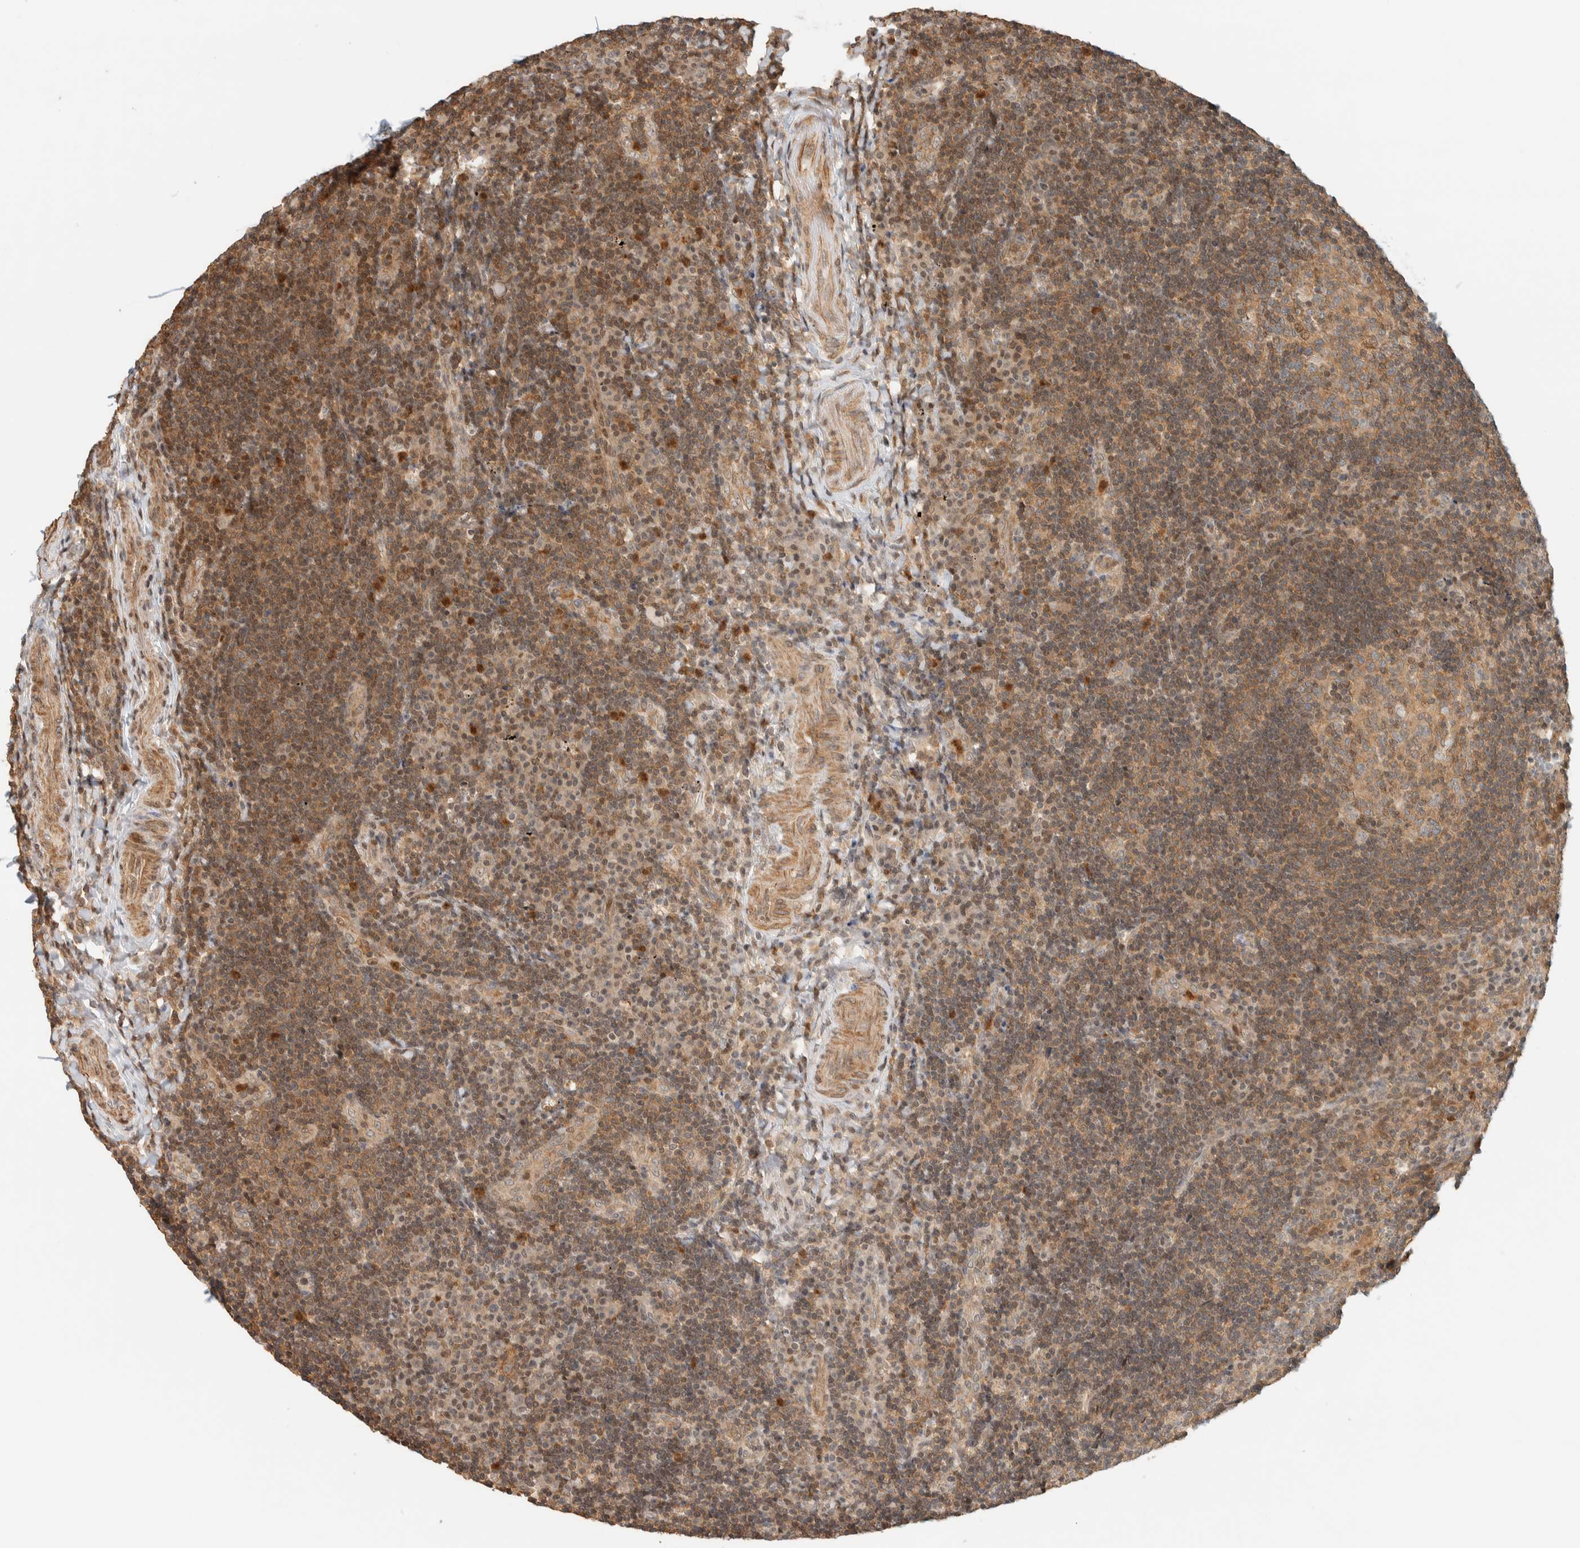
{"staining": {"intensity": "moderate", "quantity": ">75%", "location": "cytoplasmic/membranous"}, "tissue": "lymphoma", "cell_type": "Tumor cells", "image_type": "cancer", "snomed": [{"axis": "morphology", "description": "Malignant lymphoma, non-Hodgkin's type, High grade"}, {"axis": "topography", "description": "Tonsil"}], "caption": "Protein expression analysis of human high-grade malignant lymphoma, non-Hodgkin's type reveals moderate cytoplasmic/membranous expression in about >75% of tumor cells.", "gene": "ARFGEF1", "patient": {"sex": "female", "age": 36}}